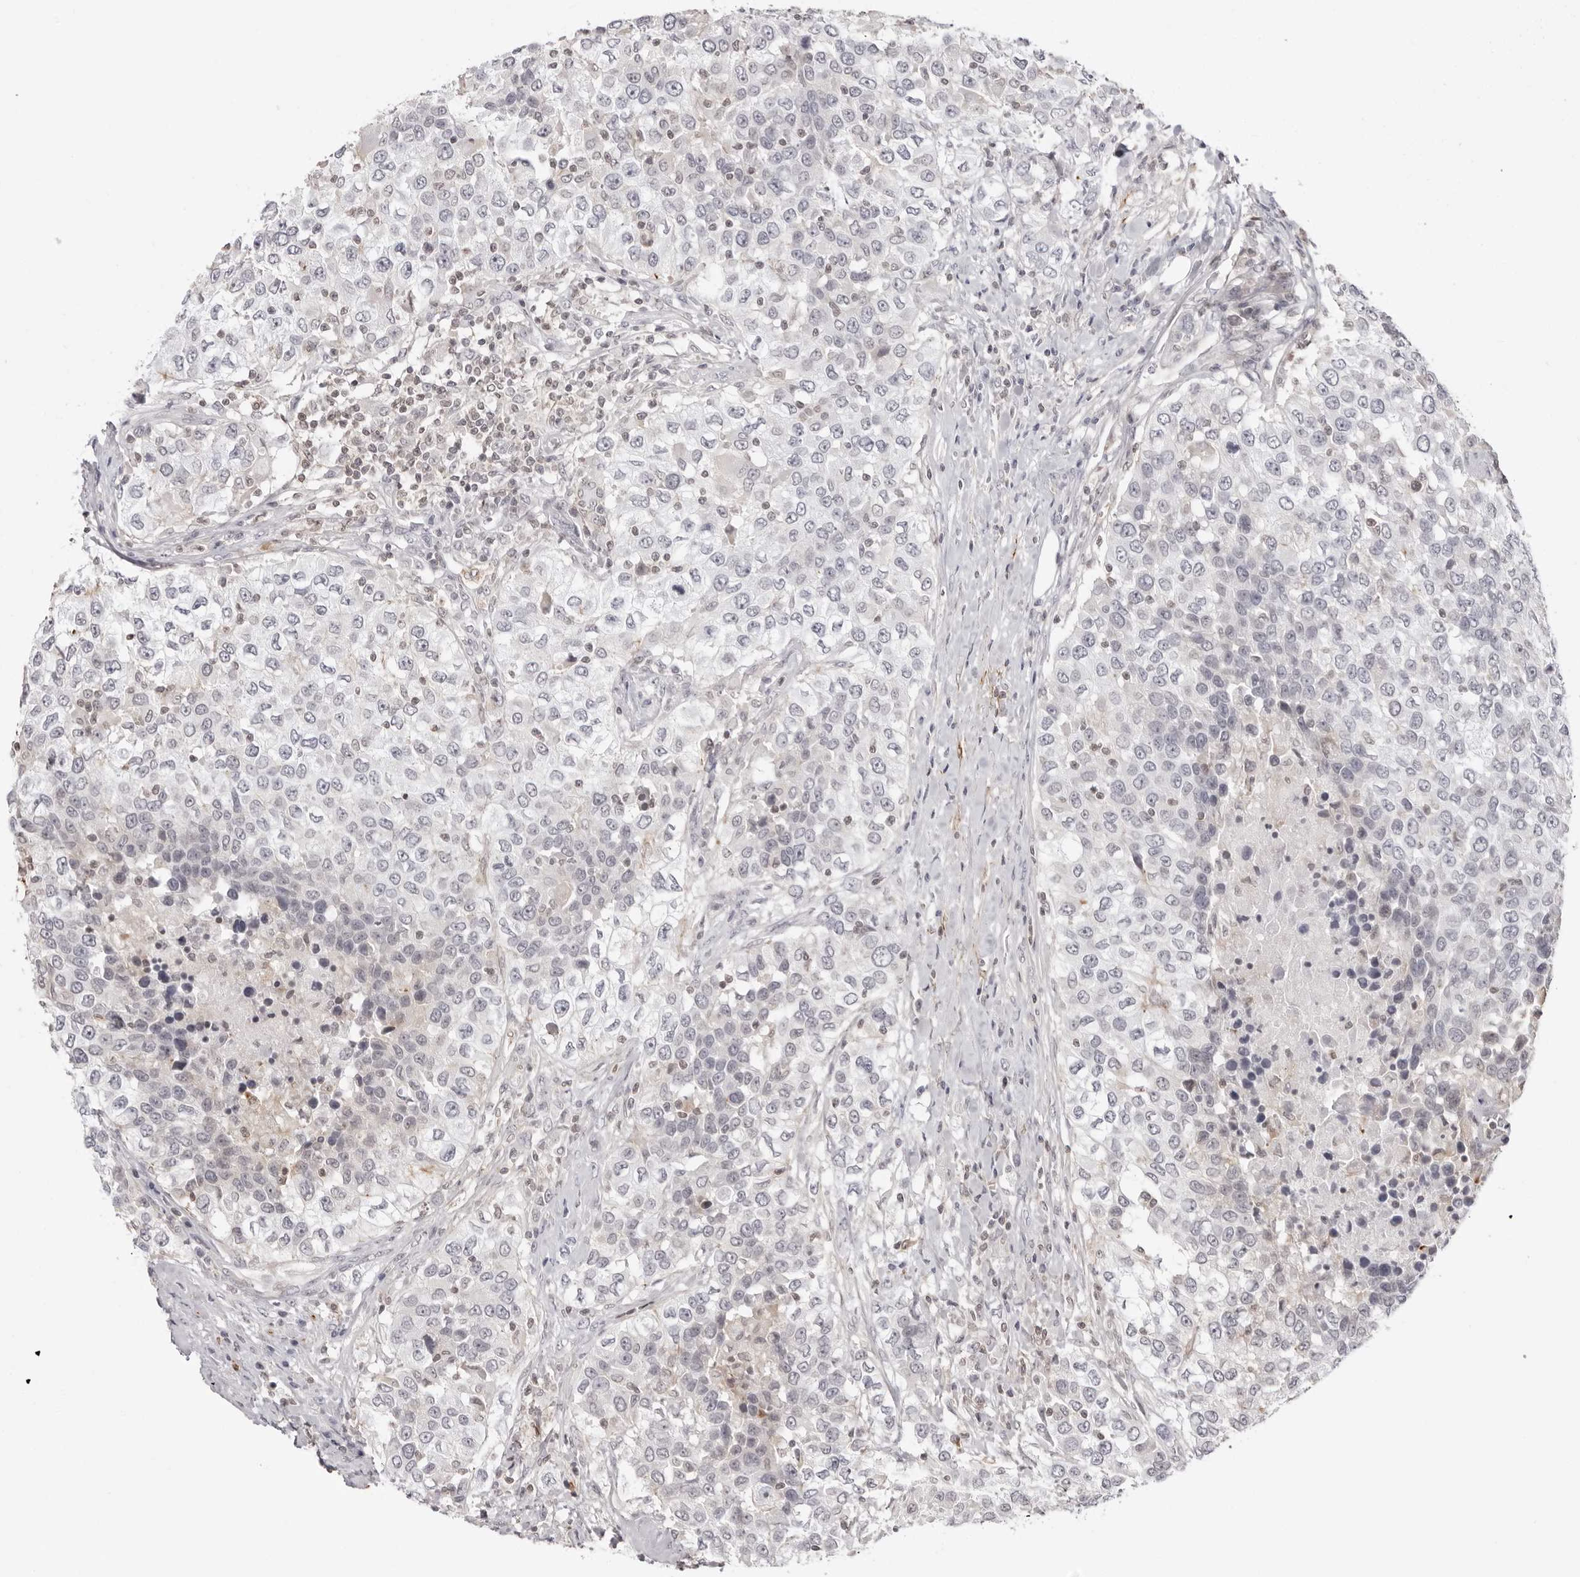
{"staining": {"intensity": "negative", "quantity": "none", "location": "none"}, "tissue": "urothelial cancer", "cell_type": "Tumor cells", "image_type": "cancer", "snomed": [{"axis": "morphology", "description": "Urothelial carcinoma, High grade"}, {"axis": "topography", "description": "Urinary bladder"}], "caption": "A high-resolution photomicrograph shows immunohistochemistry (IHC) staining of urothelial carcinoma (high-grade), which displays no significant staining in tumor cells. The staining was performed using DAB (3,3'-diaminobenzidine) to visualize the protein expression in brown, while the nuclei were stained in blue with hematoxylin (Magnification: 20x).", "gene": "UNK", "patient": {"sex": "female", "age": 80}}